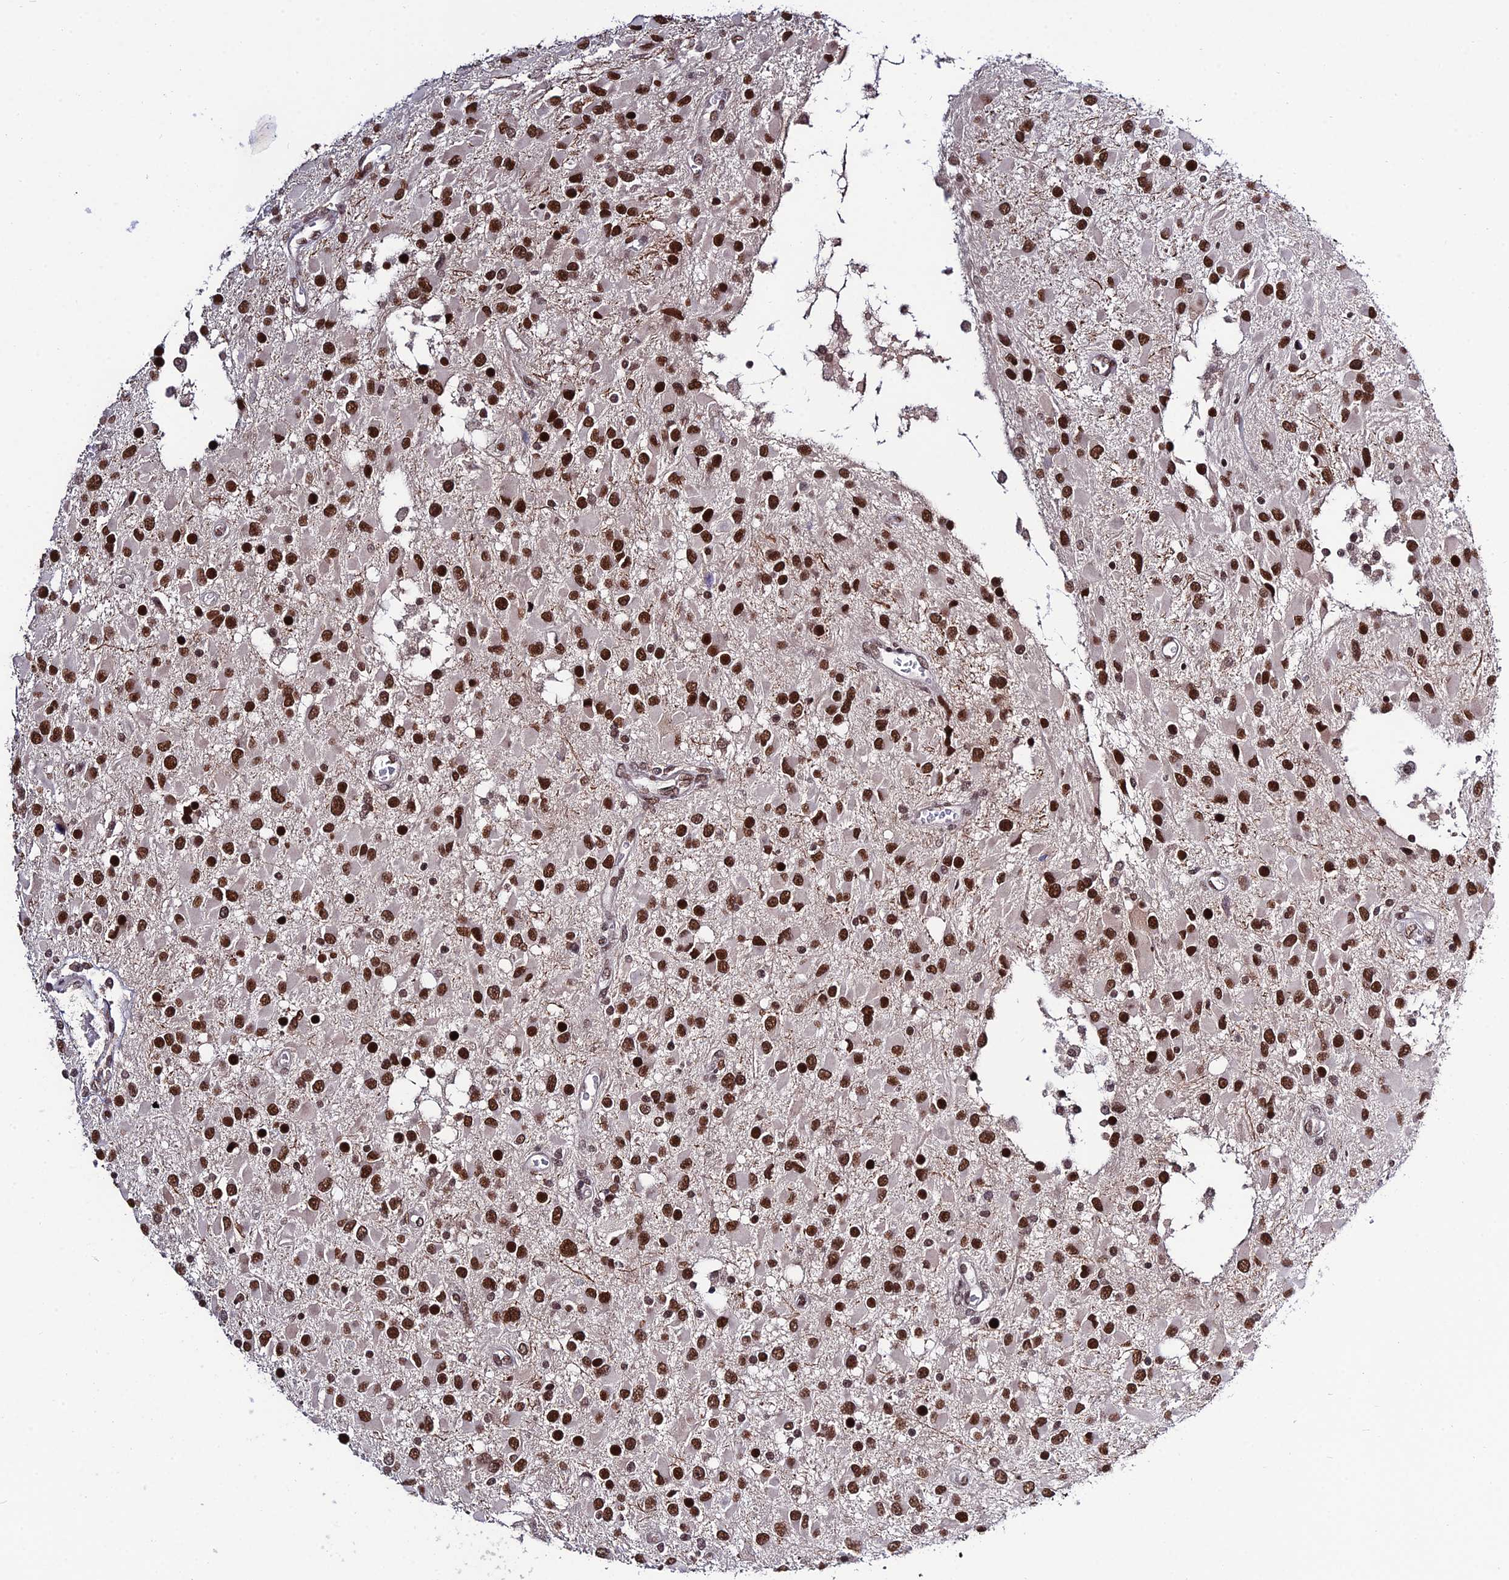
{"staining": {"intensity": "strong", "quantity": ">75%", "location": "nuclear"}, "tissue": "glioma", "cell_type": "Tumor cells", "image_type": "cancer", "snomed": [{"axis": "morphology", "description": "Glioma, malignant, High grade"}, {"axis": "topography", "description": "Brain"}], "caption": "Glioma stained for a protein (brown) demonstrates strong nuclear positive positivity in about >75% of tumor cells.", "gene": "SYT15", "patient": {"sex": "male", "age": 53}}